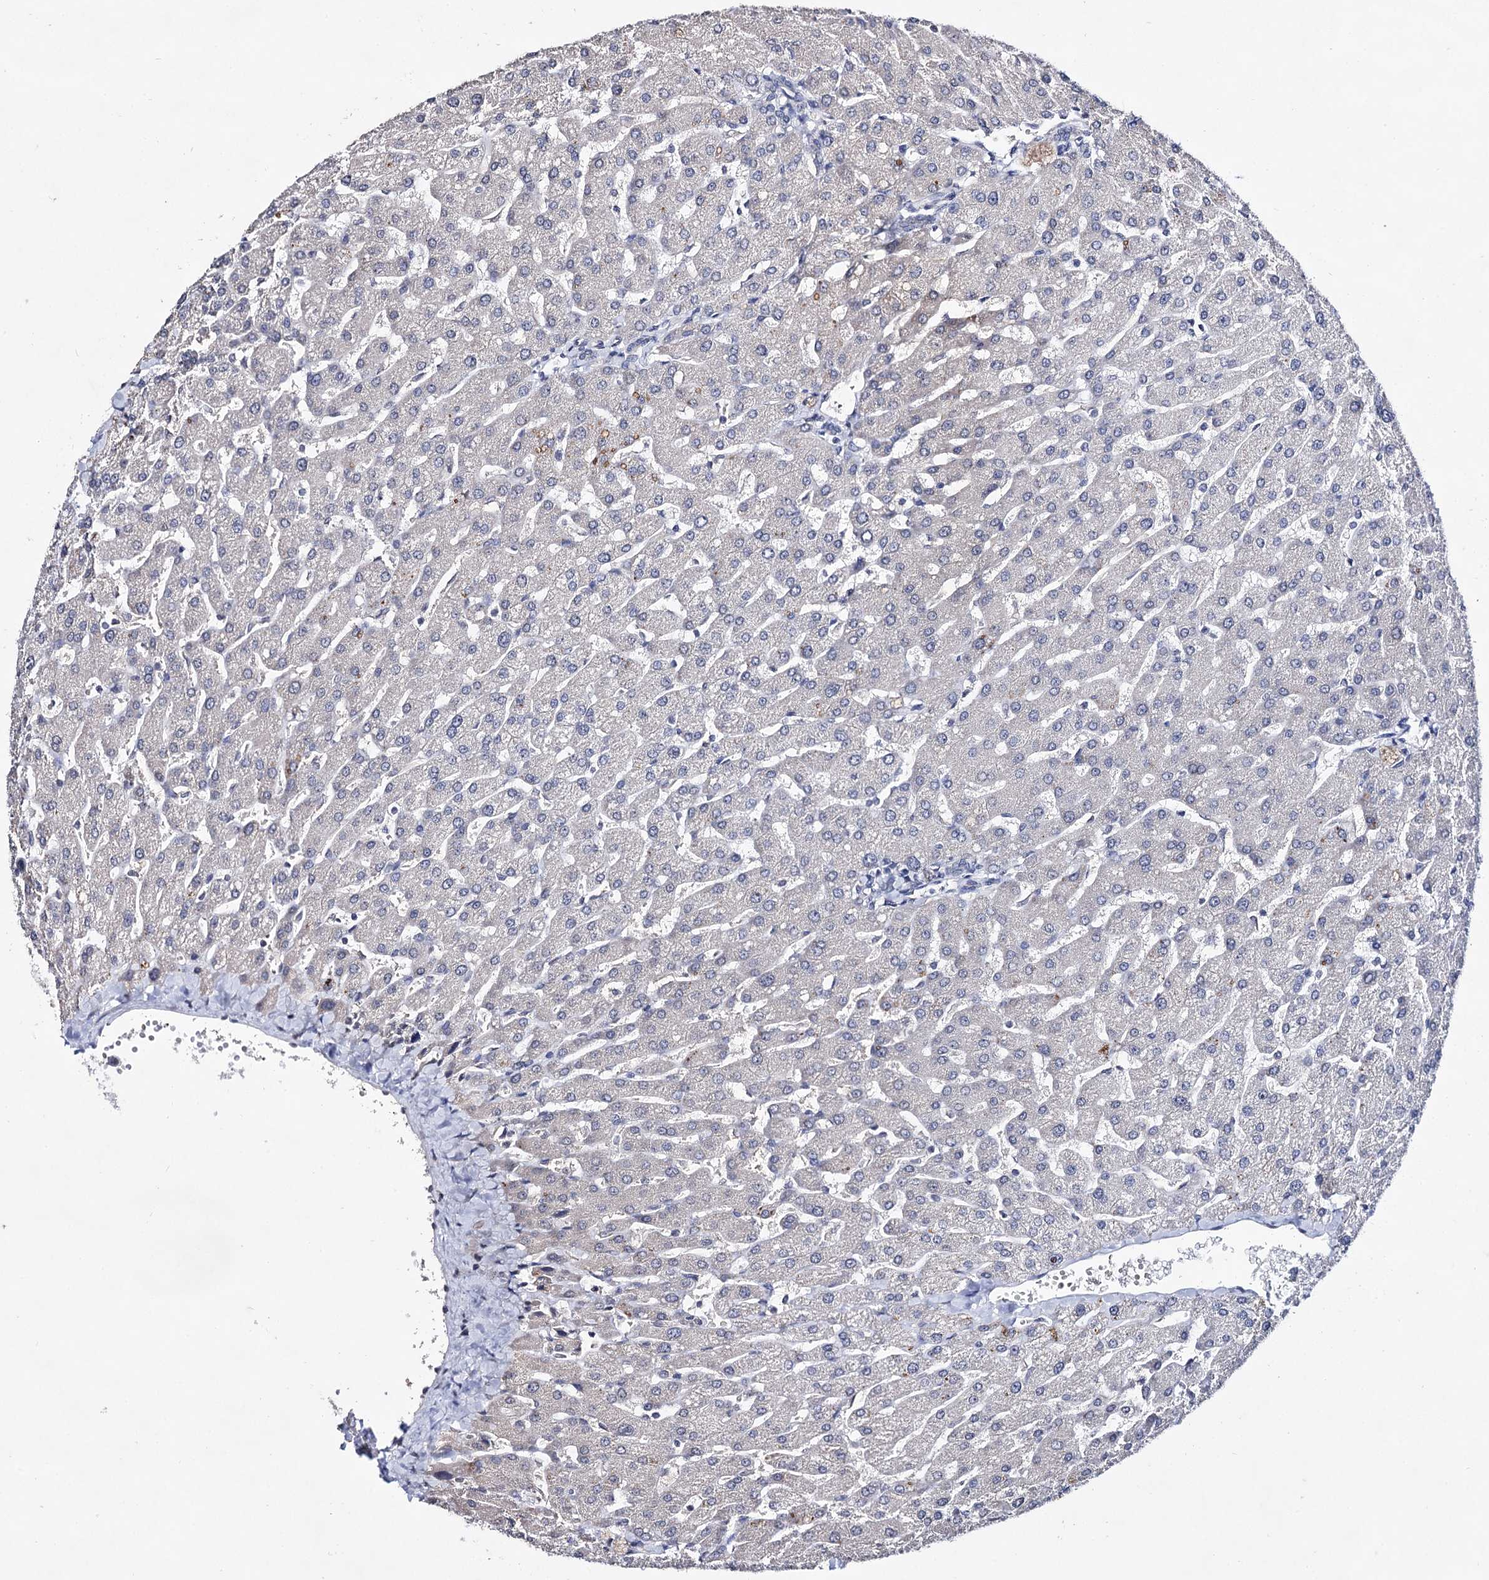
{"staining": {"intensity": "negative", "quantity": "none", "location": "none"}, "tissue": "liver", "cell_type": "Cholangiocytes", "image_type": "normal", "snomed": [{"axis": "morphology", "description": "Normal tissue, NOS"}, {"axis": "topography", "description": "Liver"}], "caption": "There is no significant positivity in cholangiocytes of liver. (DAB immunohistochemistry (IHC), high magnification).", "gene": "PLIN1", "patient": {"sex": "male", "age": 55}}